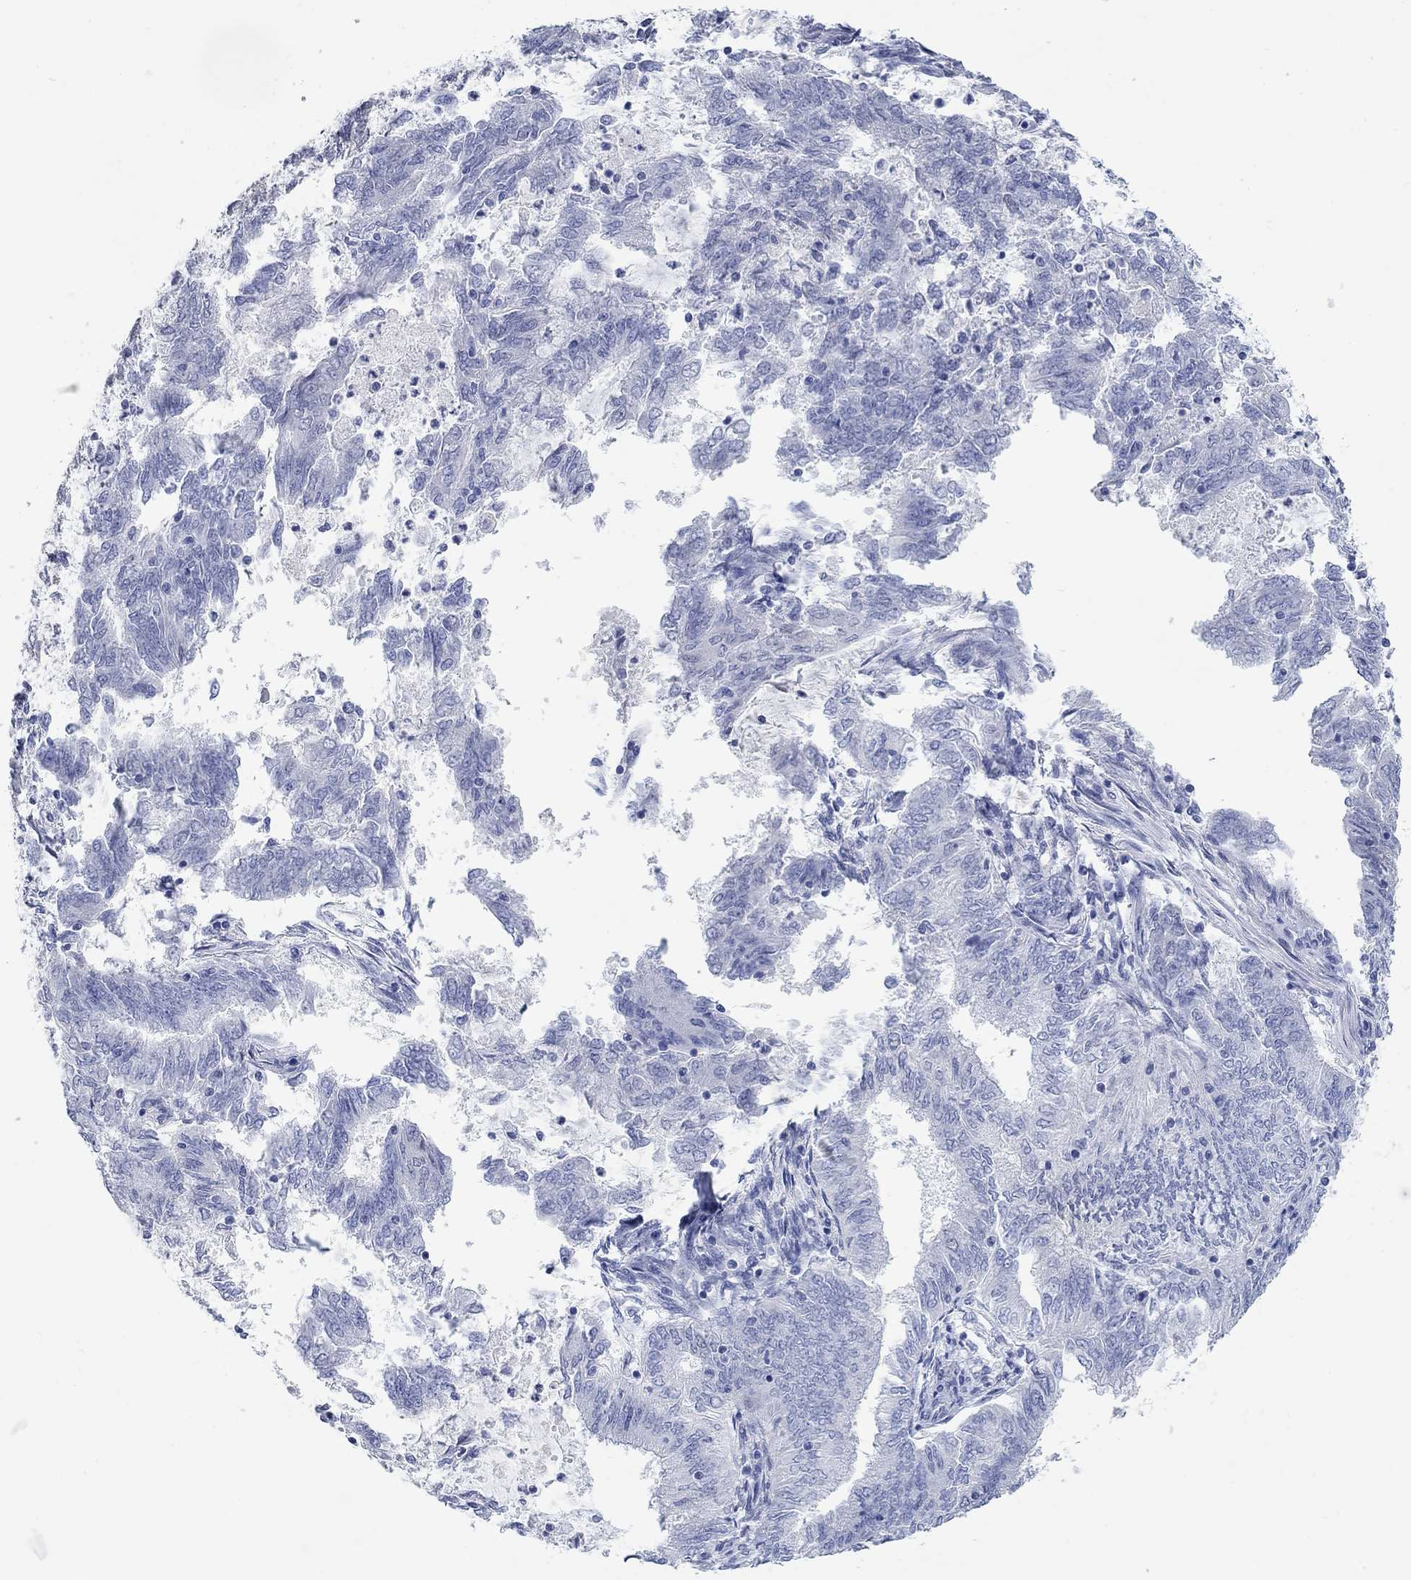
{"staining": {"intensity": "negative", "quantity": "none", "location": "none"}, "tissue": "endometrial cancer", "cell_type": "Tumor cells", "image_type": "cancer", "snomed": [{"axis": "morphology", "description": "Adenocarcinoma, NOS"}, {"axis": "topography", "description": "Endometrium"}], "caption": "DAB (3,3'-diaminobenzidine) immunohistochemical staining of endometrial cancer shows no significant staining in tumor cells. (DAB IHC, high magnification).", "gene": "WASF3", "patient": {"sex": "female", "age": 62}}